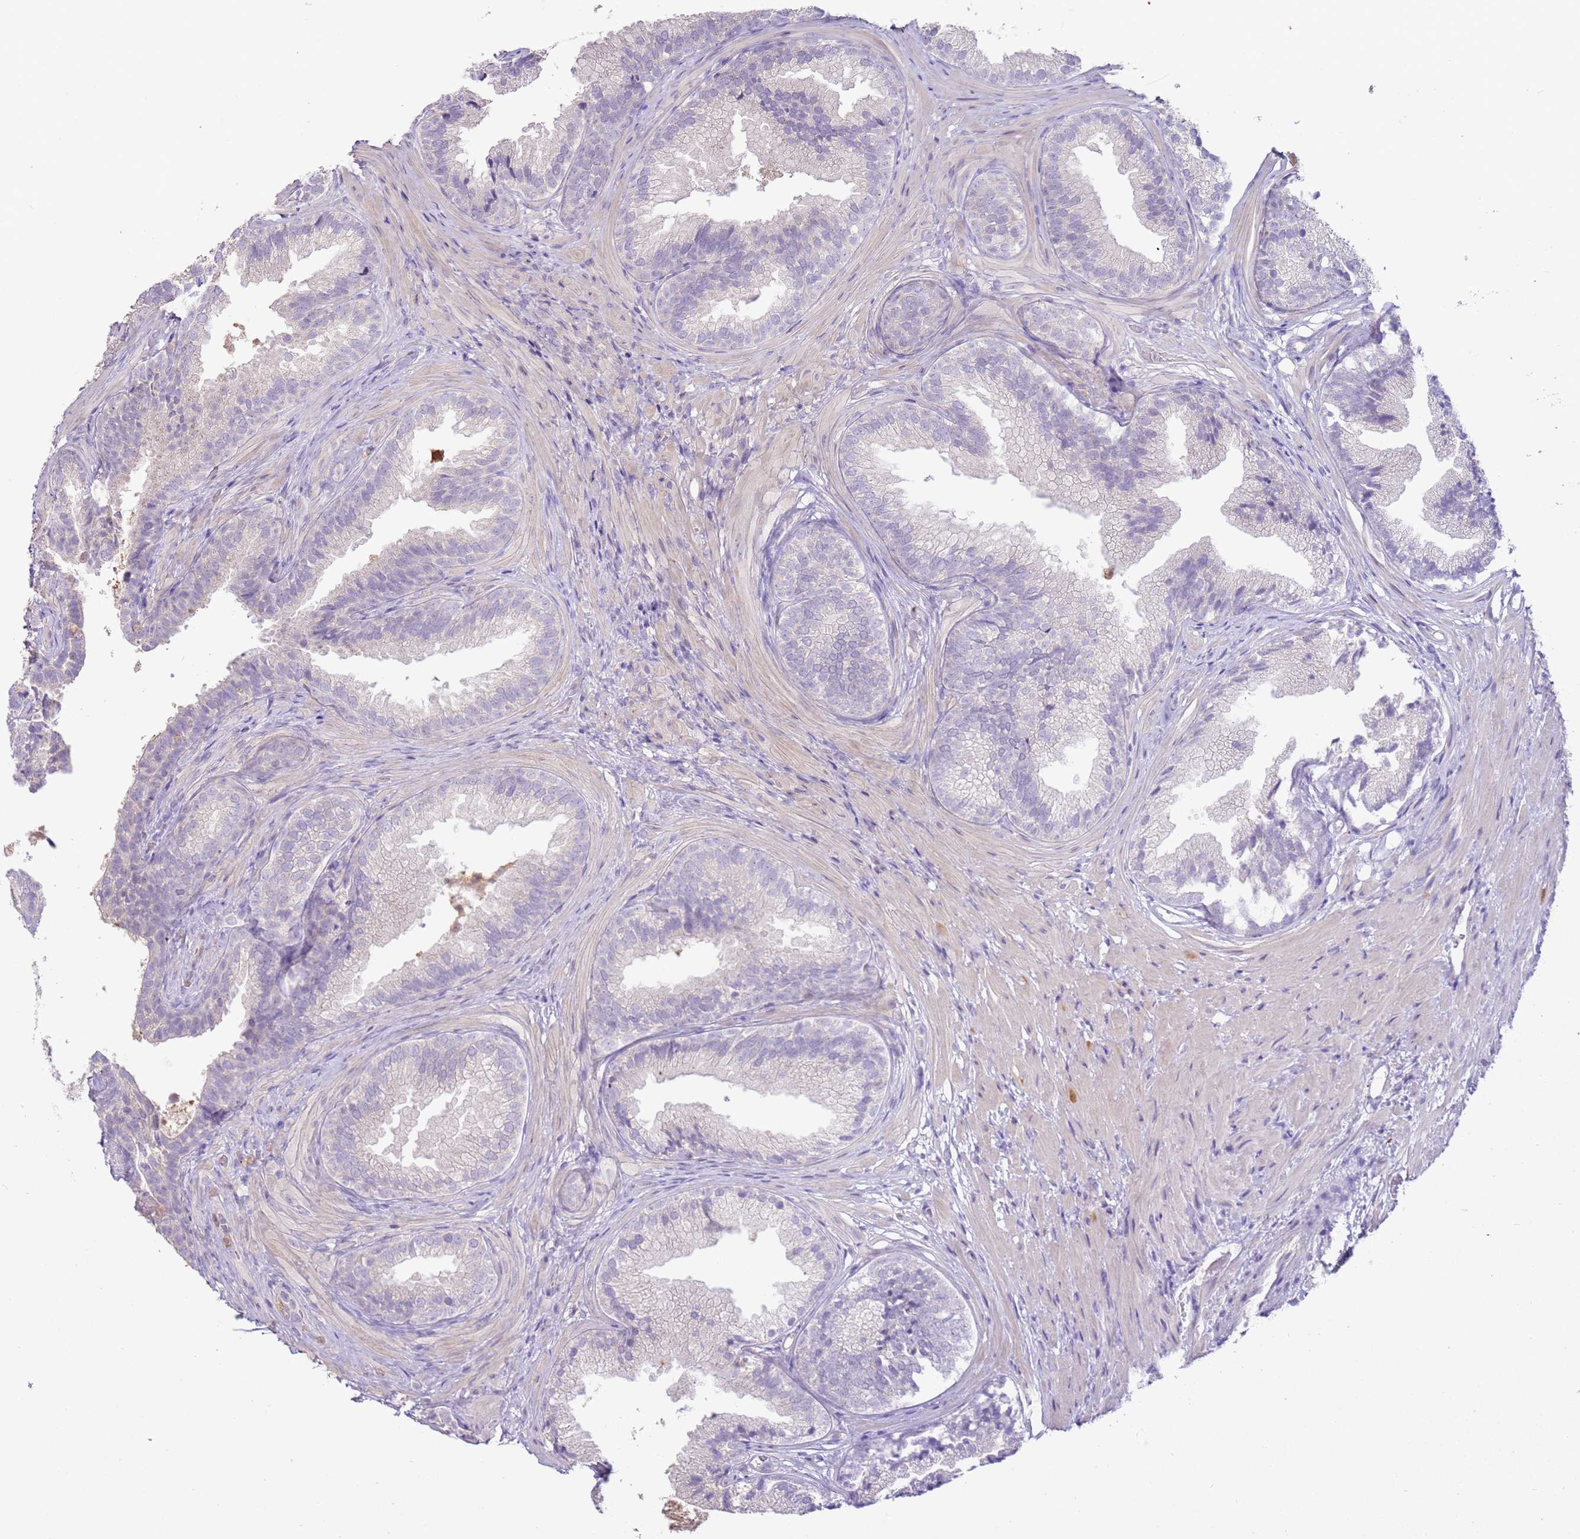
{"staining": {"intensity": "negative", "quantity": "none", "location": "none"}, "tissue": "prostate", "cell_type": "Glandular cells", "image_type": "normal", "snomed": [{"axis": "morphology", "description": "Normal tissue, NOS"}, {"axis": "topography", "description": "Prostate"}], "caption": "A photomicrograph of human prostate is negative for staining in glandular cells. (DAB (3,3'-diaminobenzidine) immunohistochemistry (IHC), high magnification).", "gene": "IL2RG", "patient": {"sex": "male", "age": 76}}